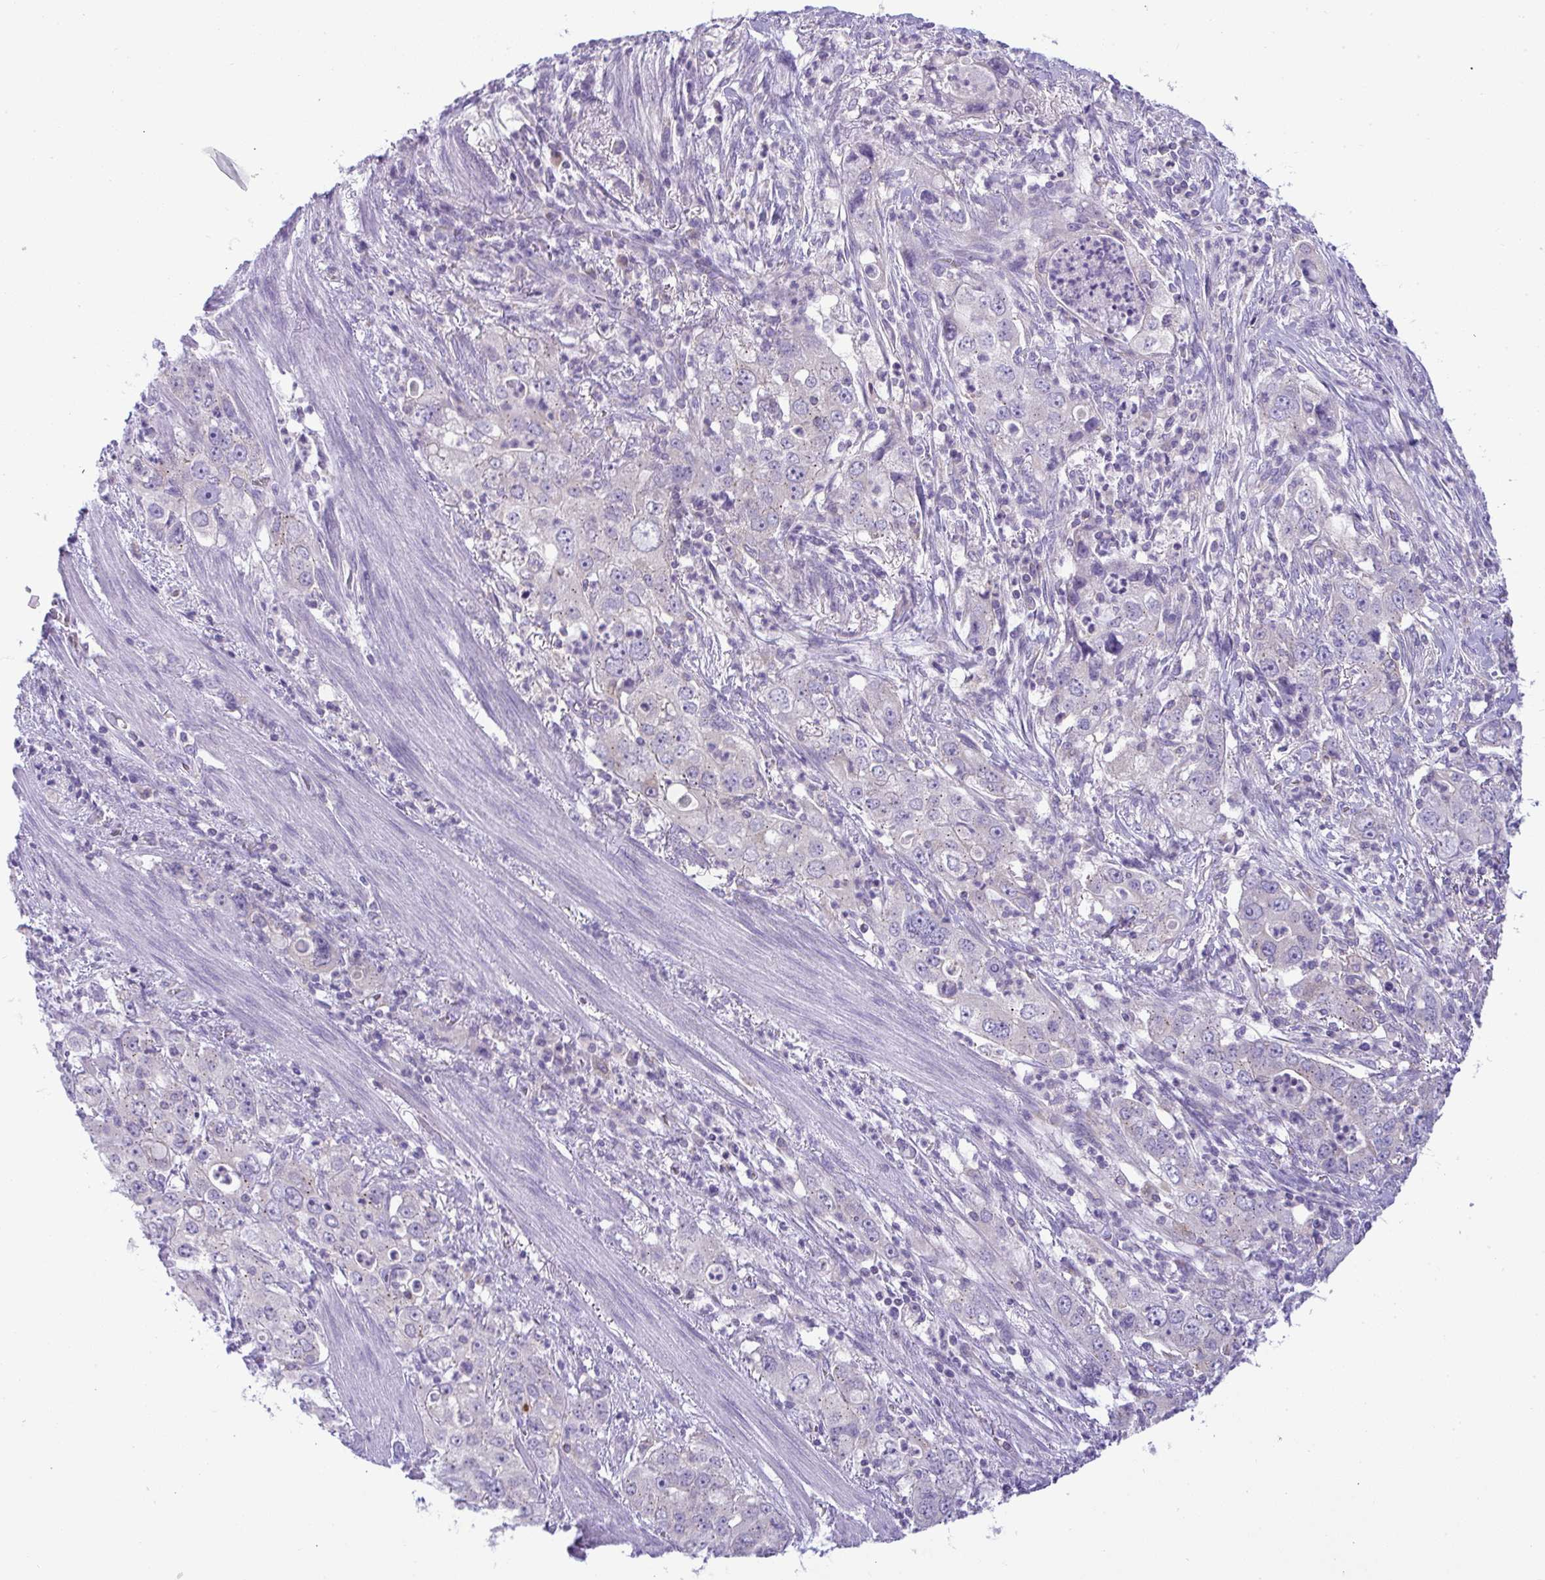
{"staining": {"intensity": "negative", "quantity": "none", "location": "none"}, "tissue": "stomach cancer", "cell_type": "Tumor cells", "image_type": "cancer", "snomed": [{"axis": "morphology", "description": "Adenocarcinoma, NOS"}, {"axis": "topography", "description": "Stomach, upper"}], "caption": "This is an IHC photomicrograph of human adenocarcinoma (stomach). There is no expression in tumor cells.", "gene": "PLA2G12B", "patient": {"sex": "male", "age": 75}}